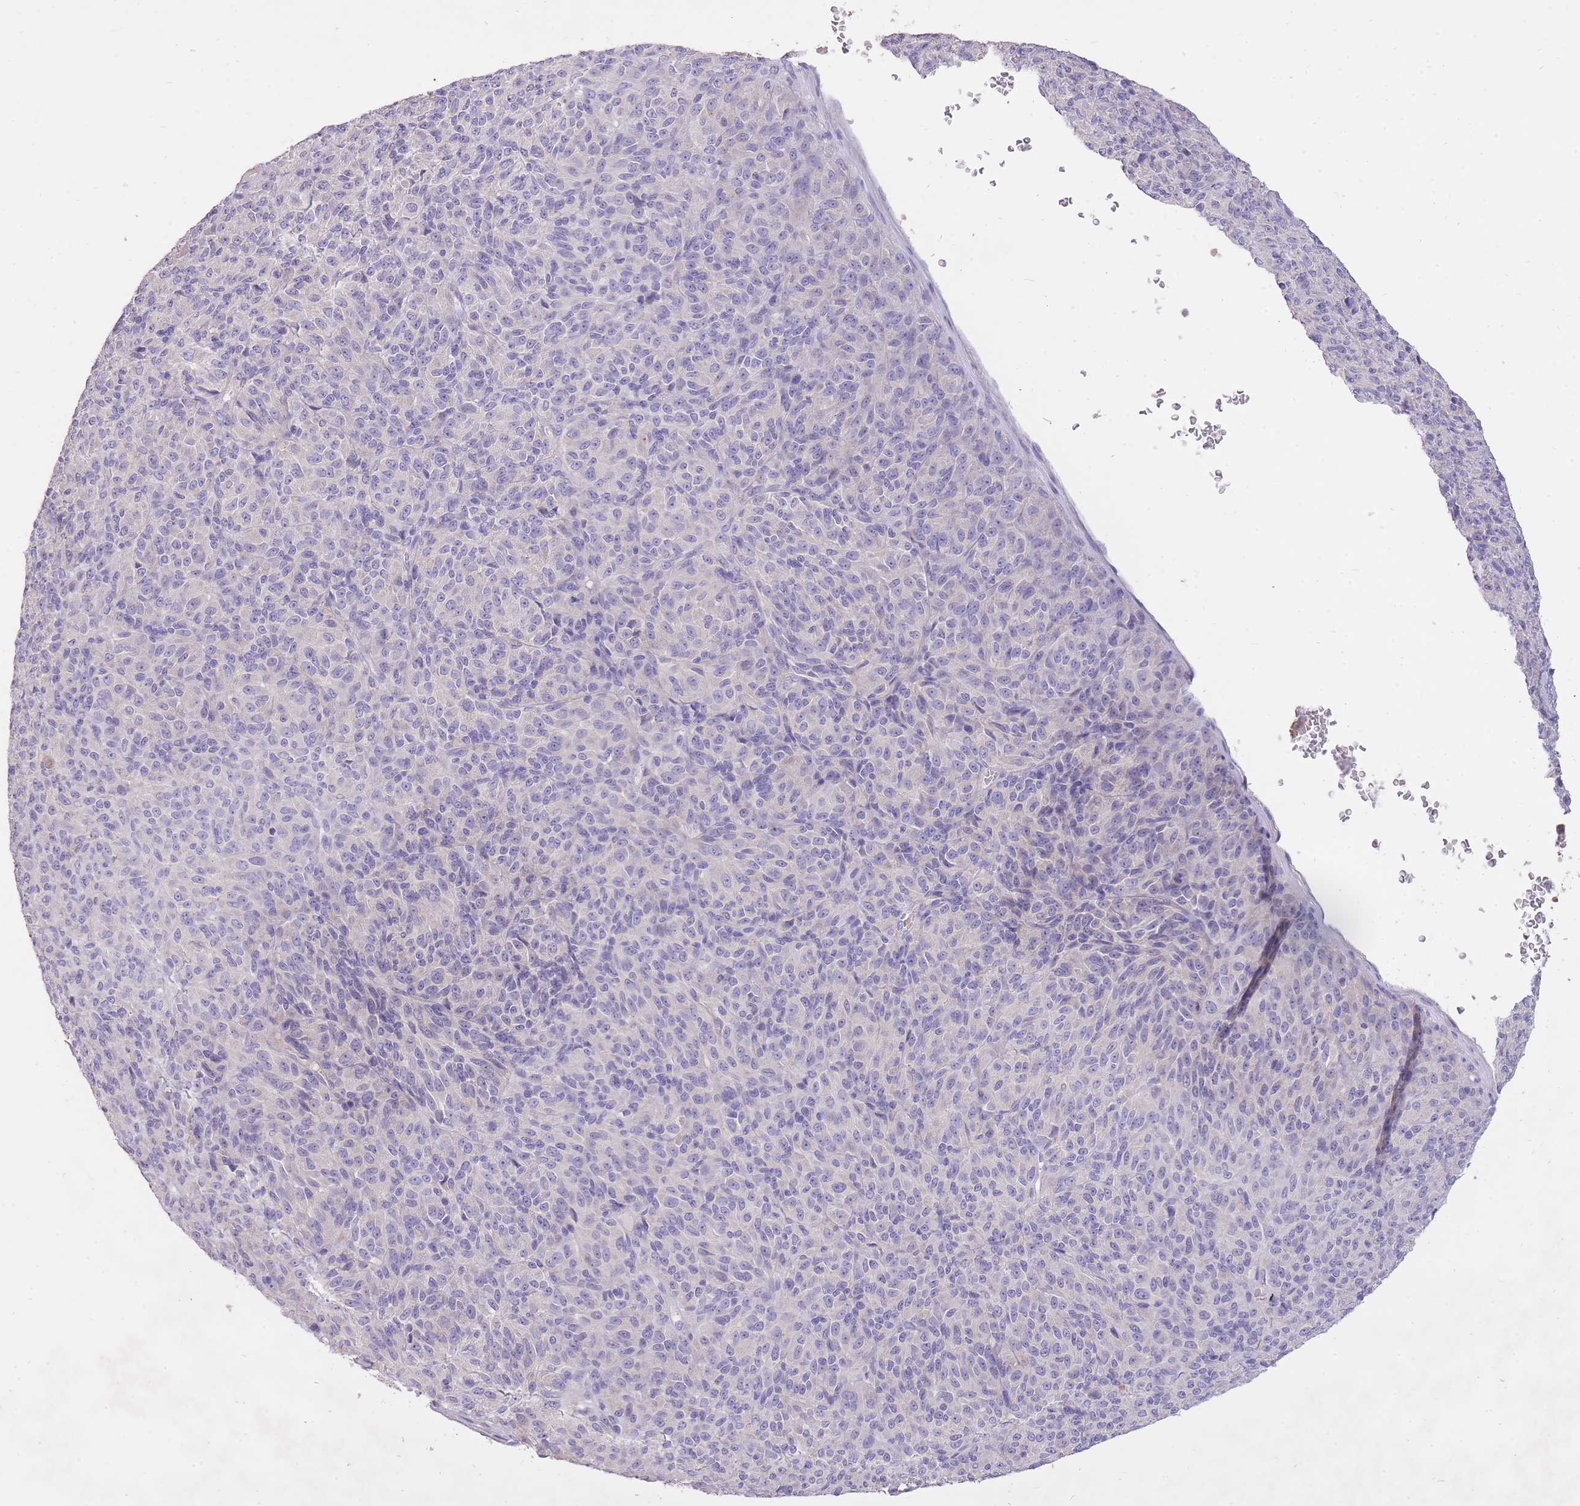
{"staining": {"intensity": "negative", "quantity": "none", "location": "none"}, "tissue": "melanoma", "cell_type": "Tumor cells", "image_type": "cancer", "snomed": [{"axis": "morphology", "description": "Malignant melanoma, Metastatic site"}, {"axis": "topography", "description": "Brain"}], "caption": "Immunohistochemistry (IHC) photomicrograph of neoplastic tissue: human melanoma stained with DAB displays no significant protein staining in tumor cells. (Stains: DAB immunohistochemistry with hematoxylin counter stain, Microscopy: brightfield microscopy at high magnification).", "gene": "FRG2C", "patient": {"sex": "female", "age": 56}}